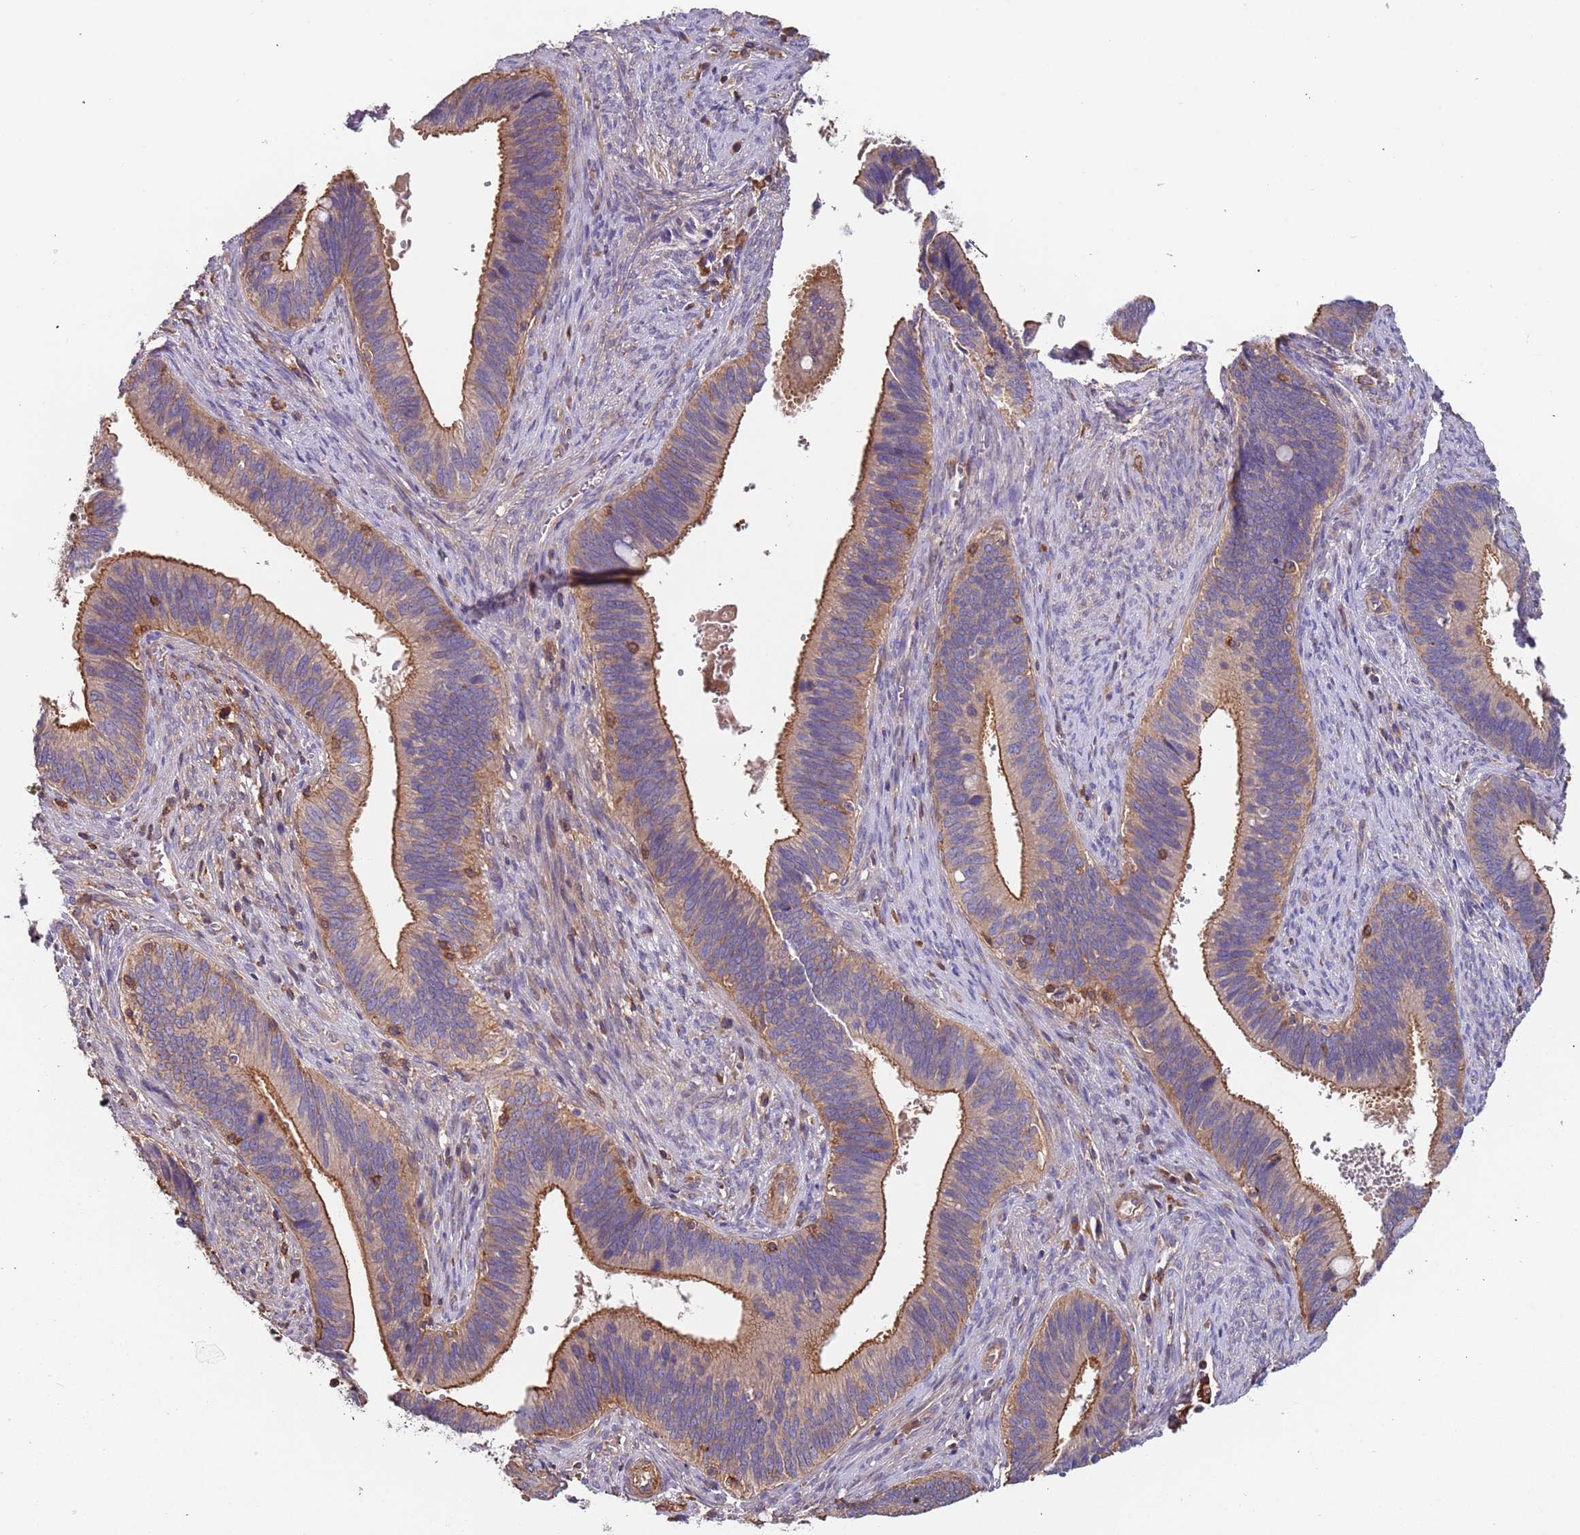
{"staining": {"intensity": "moderate", "quantity": "25%-75%", "location": "cytoplasmic/membranous"}, "tissue": "cervical cancer", "cell_type": "Tumor cells", "image_type": "cancer", "snomed": [{"axis": "morphology", "description": "Adenocarcinoma, NOS"}, {"axis": "topography", "description": "Cervix"}], "caption": "Cervical adenocarcinoma stained with a protein marker demonstrates moderate staining in tumor cells.", "gene": "SYT4", "patient": {"sex": "female", "age": 42}}